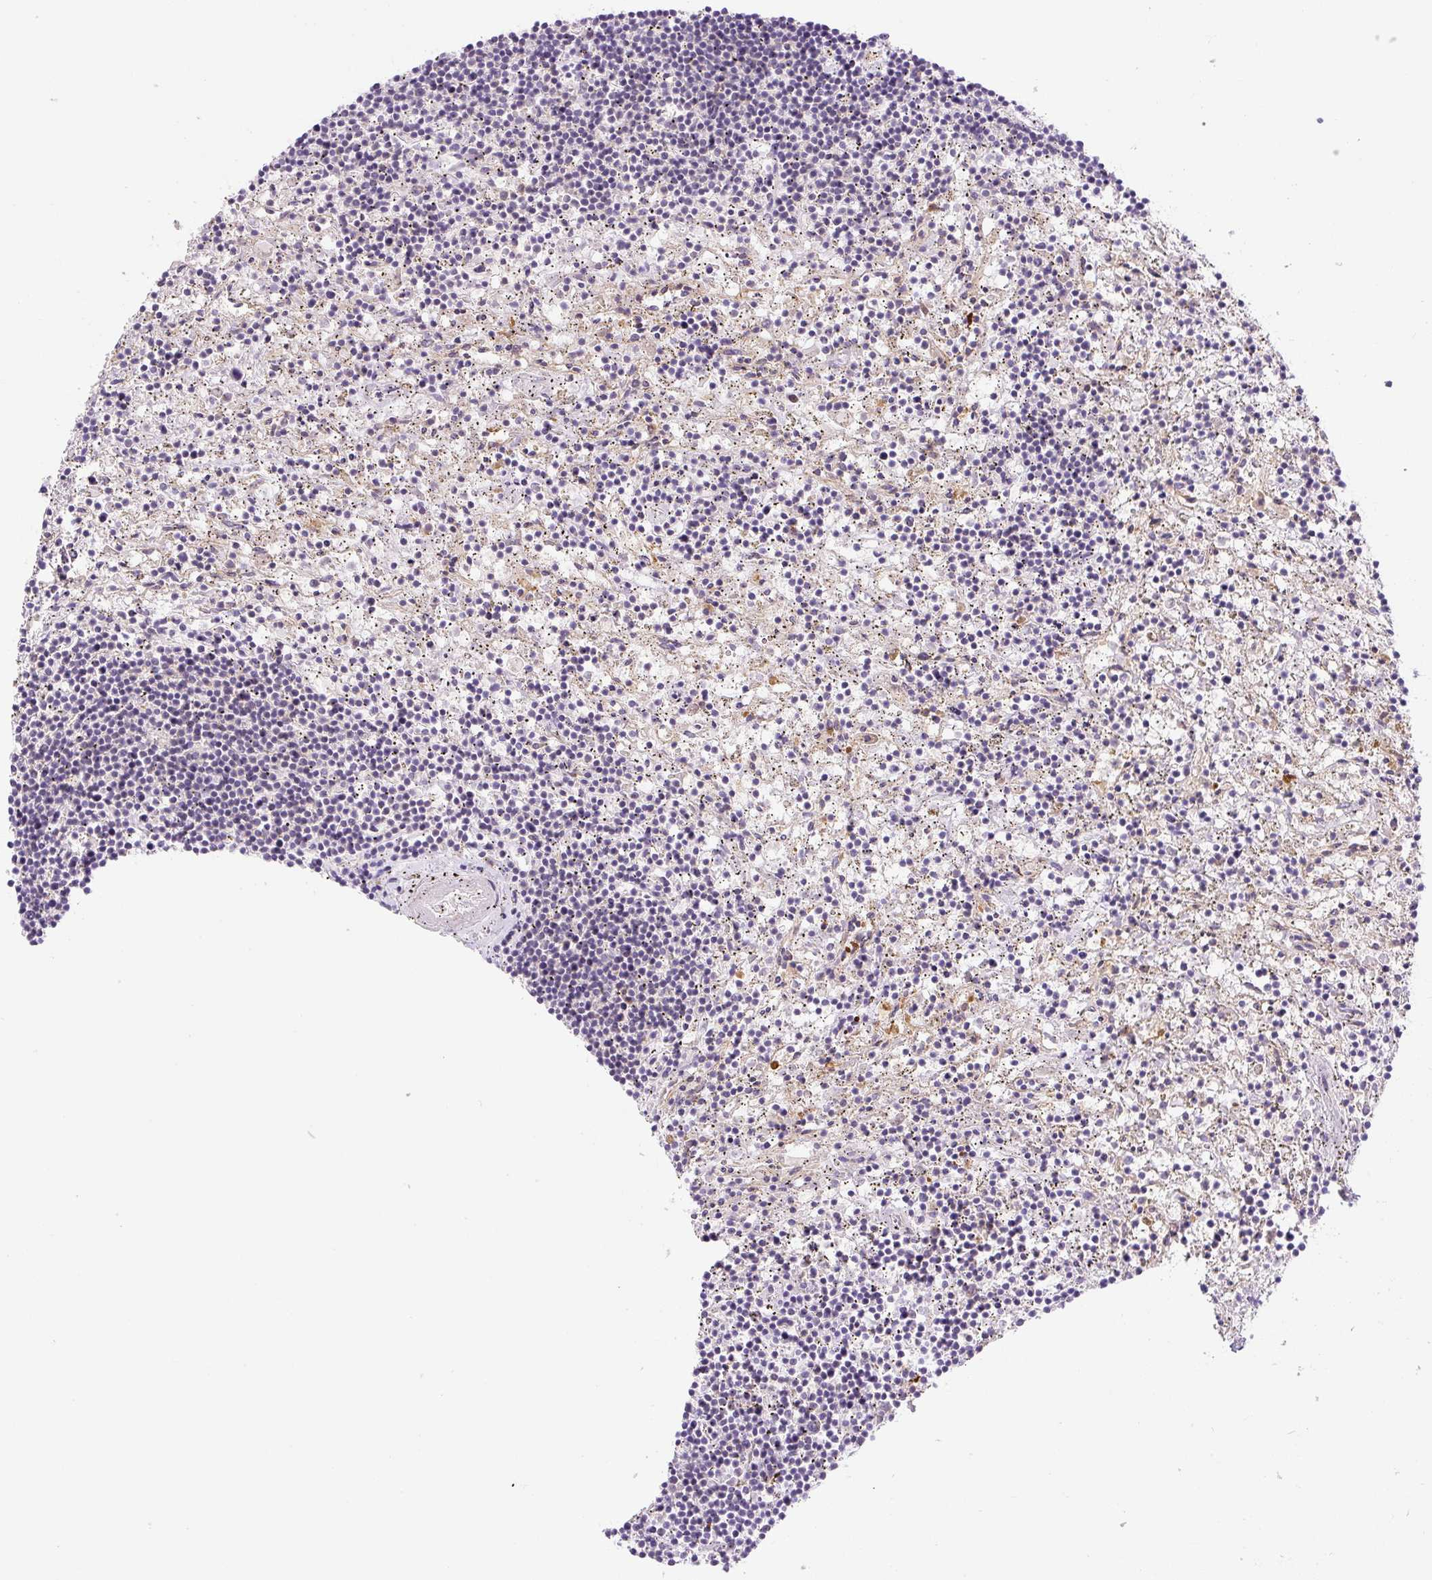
{"staining": {"intensity": "negative", "quantity": "none", "location": "none"}, "tissue": "lymphoma", "cell_type": "Tumor cells", "image_type": "cancer", "snomed": [{"axis": "morphology", "description": "Malignant lymphoma, non-Hodgkin's type, Low grade"}, {"axis": "topography", "description": "Spleen"}], "caption": "This is an IHC image of human low-grade malignant lymphoma, non-Hodgkin's type. There is no staining in tumor cells.", "gene": "CEBPZOS", "patient": {"sex": "male", "age": 76}}